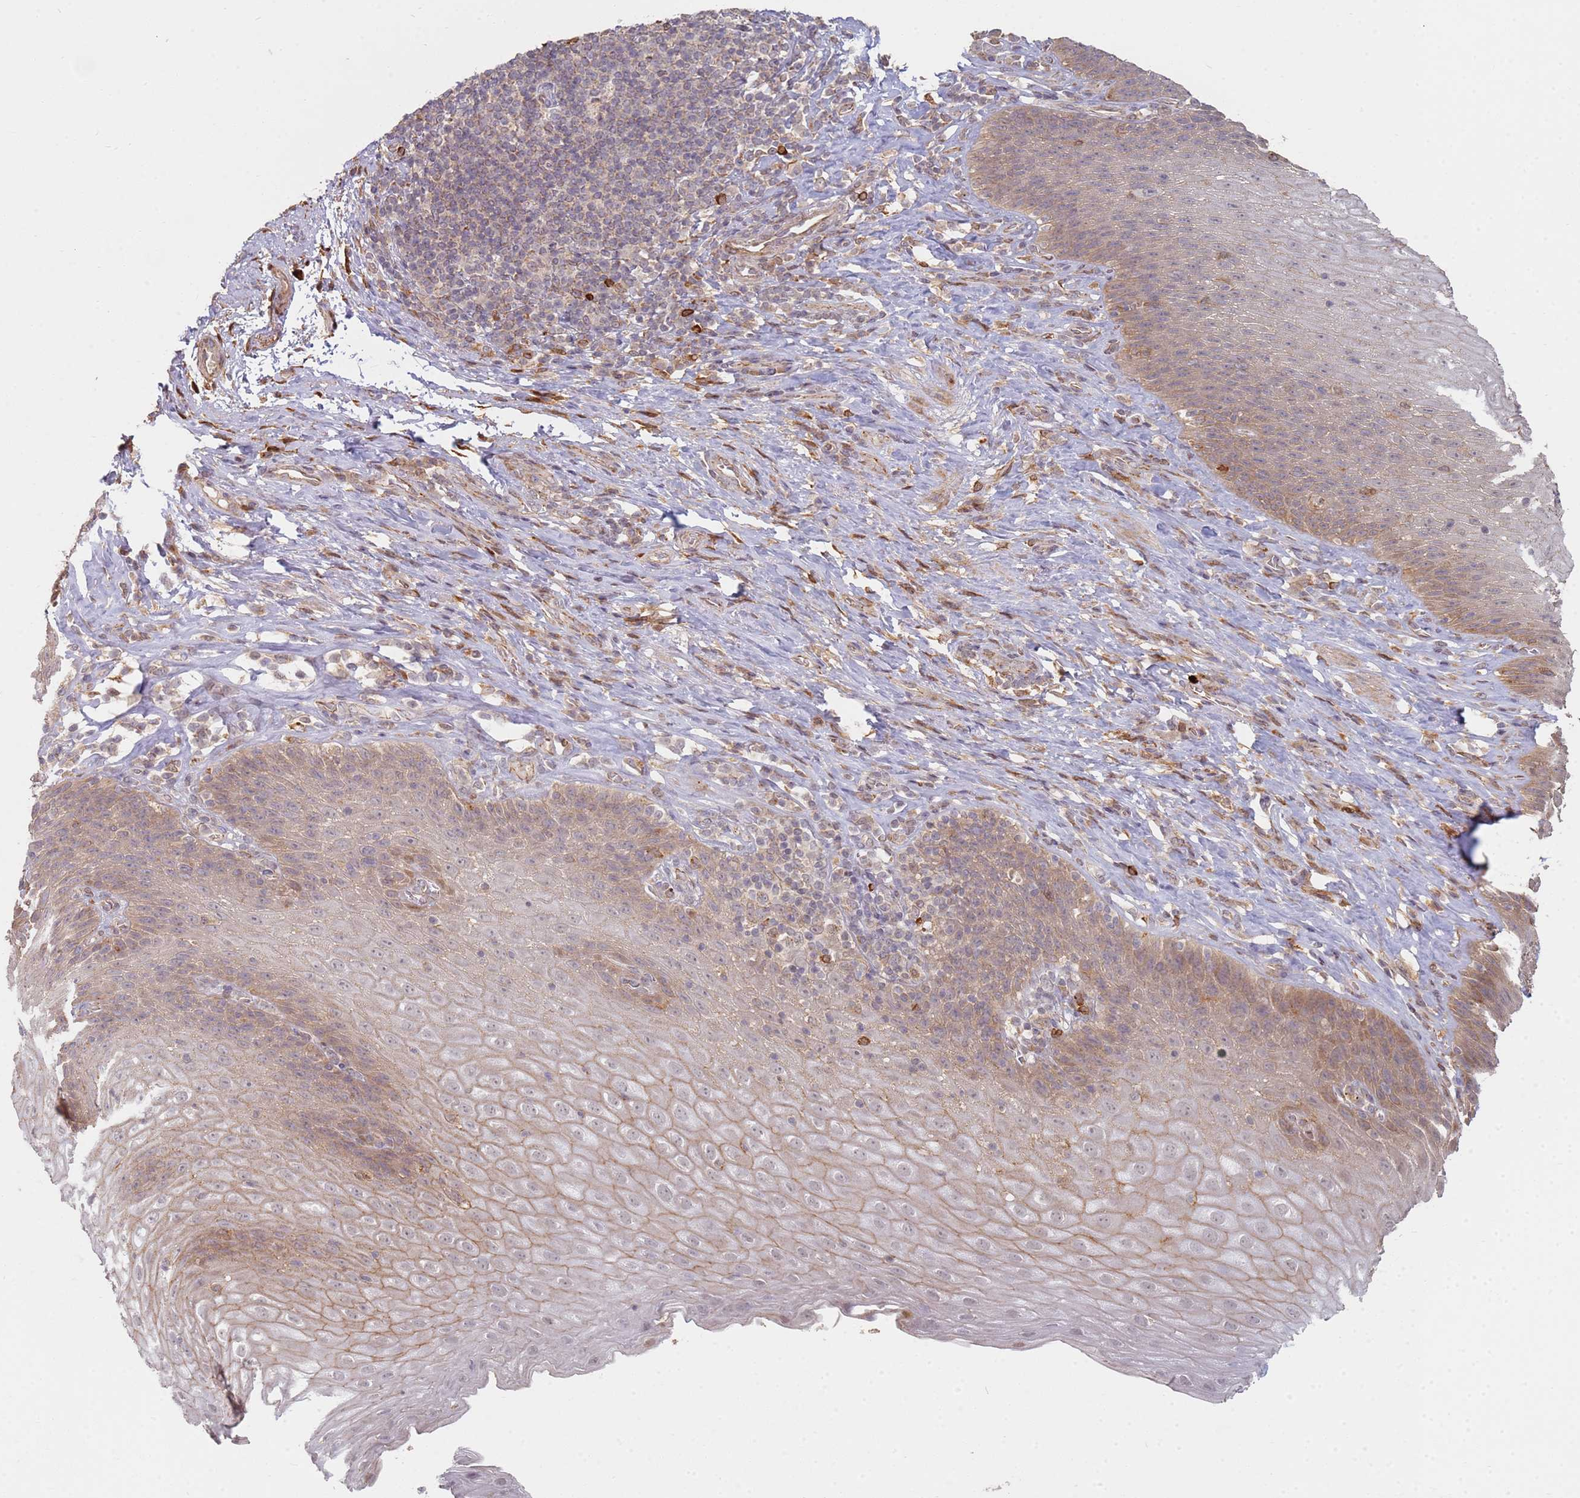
{"staining": {"intensity": "moderate", "quantity": "<25%", "location": "cytoplasmic/membranous,nuclear"}, "tissue": "esophagus", "cell_type": "Squamous epithelial cells", "image_type": "normal", "snomed": [{"axis": "morphology", "description": "Normal tissue, NOS"}, {"axis": "topography", "description": "Esophagus"}], "caption": "High-magnification brightfield microscopy of unremarkable esophagus stained with DAB (brown) and counterstained with hematoxylin (blue). squamous epithelial cells exhibit moderate cytoplasmic/membranous,nuclear positivity is appreciated in about<25% of cells.", "gene": "MPEG1", "patient": {"sex": "female", "age": 61}}